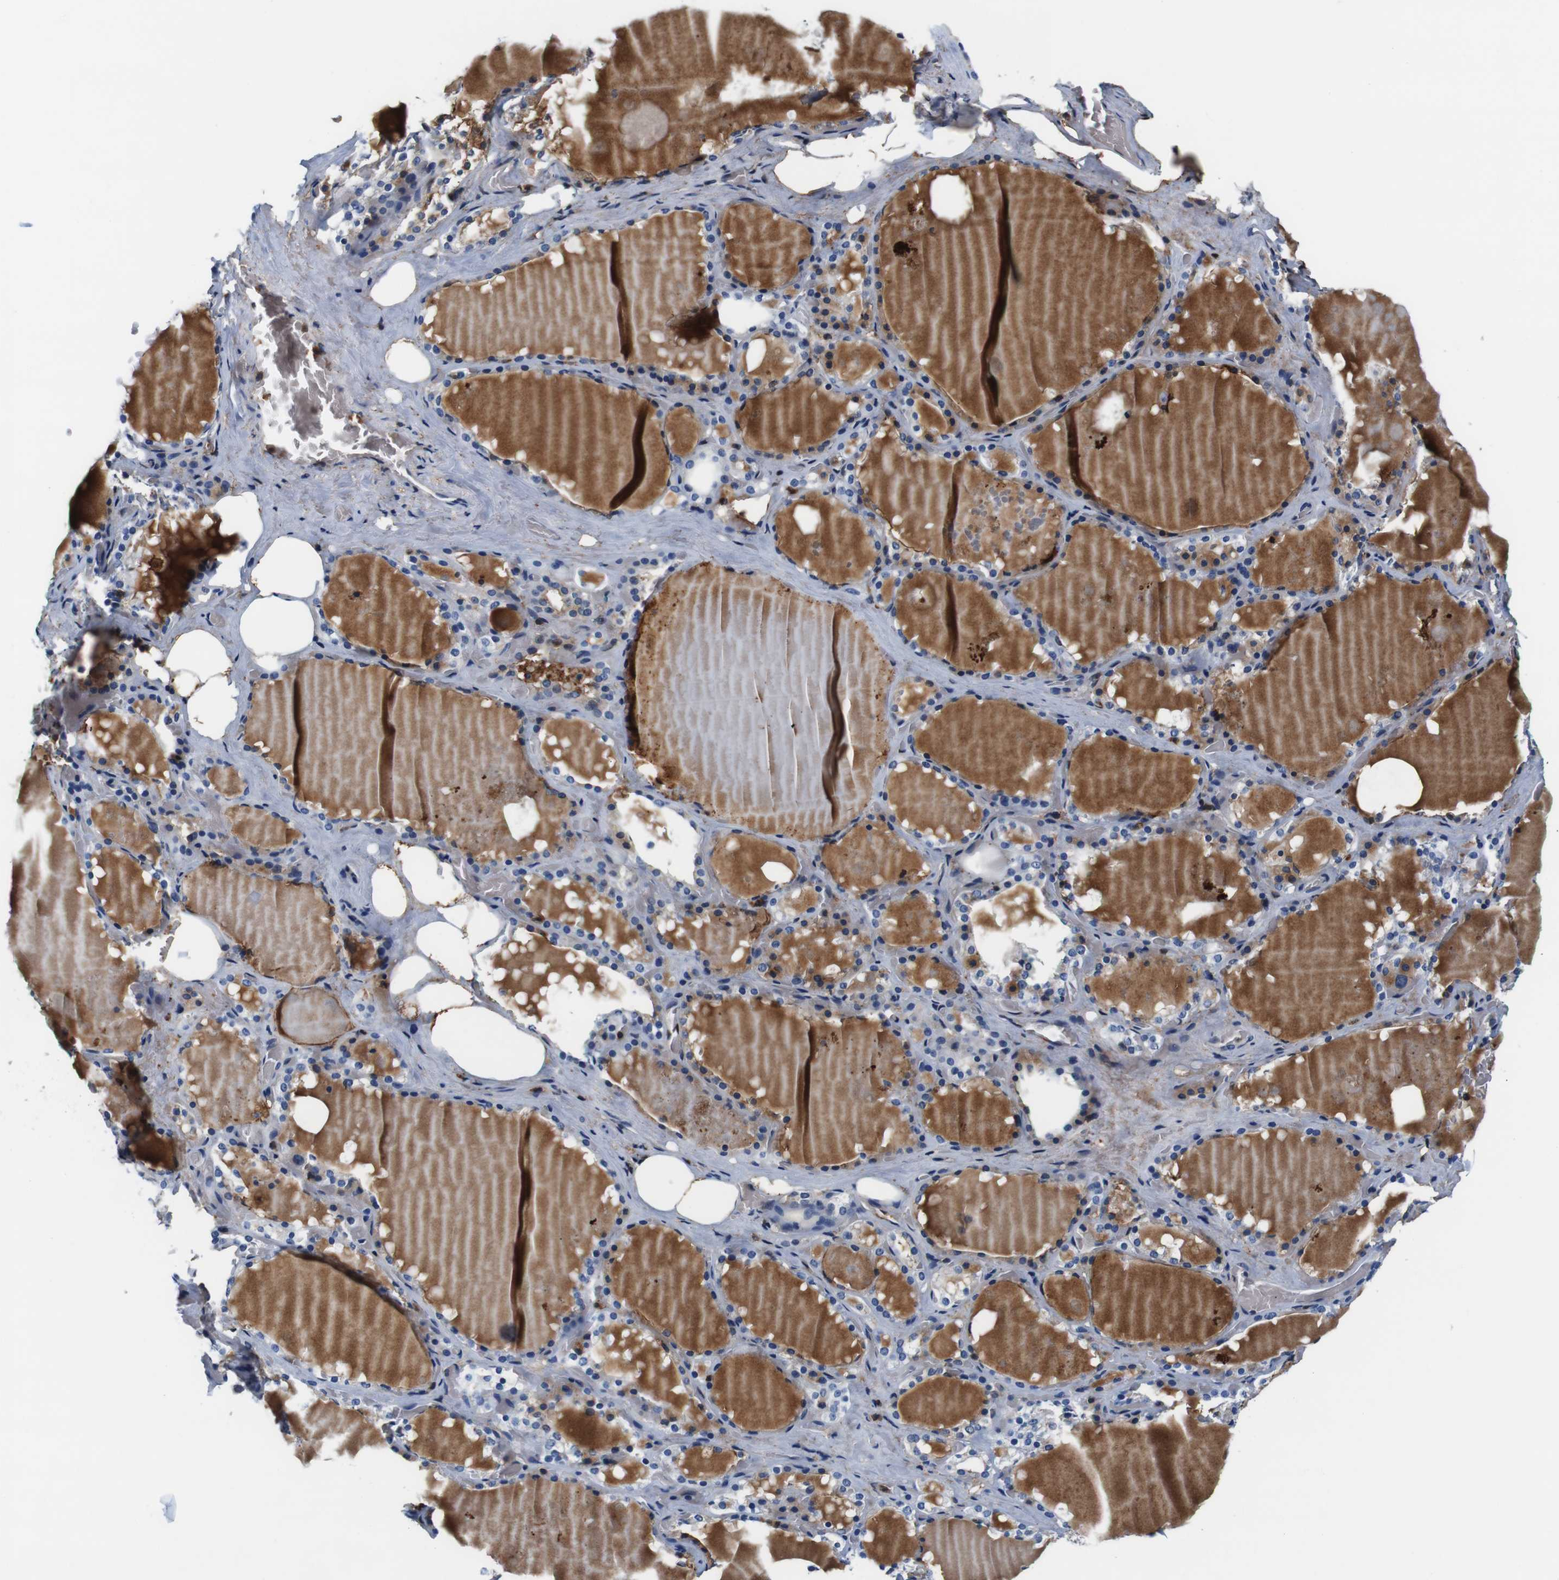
{"staining": {"intensity": "negative", "quantity": "none", "location": "none"}, "tissue": "thyroid gland", "cell_type": "Glandular cells", "image_type": "normal", "snomed": [{"axis": "morphology", "description": "Normal tissue, NOS"}, {"axis": "topography", "description": "Thyroid gland"}], "caption": "Immunohistochemistry image of normal human thyroid gland stained for a protein (brown), which shows no expression in glandular cells. (Brightfield microscopy of DAB (3,3'-diaminobenzidine) IHC at high magnification).", "gene": "ANXA1", "patient": {"sex": "male", "age": 61}}